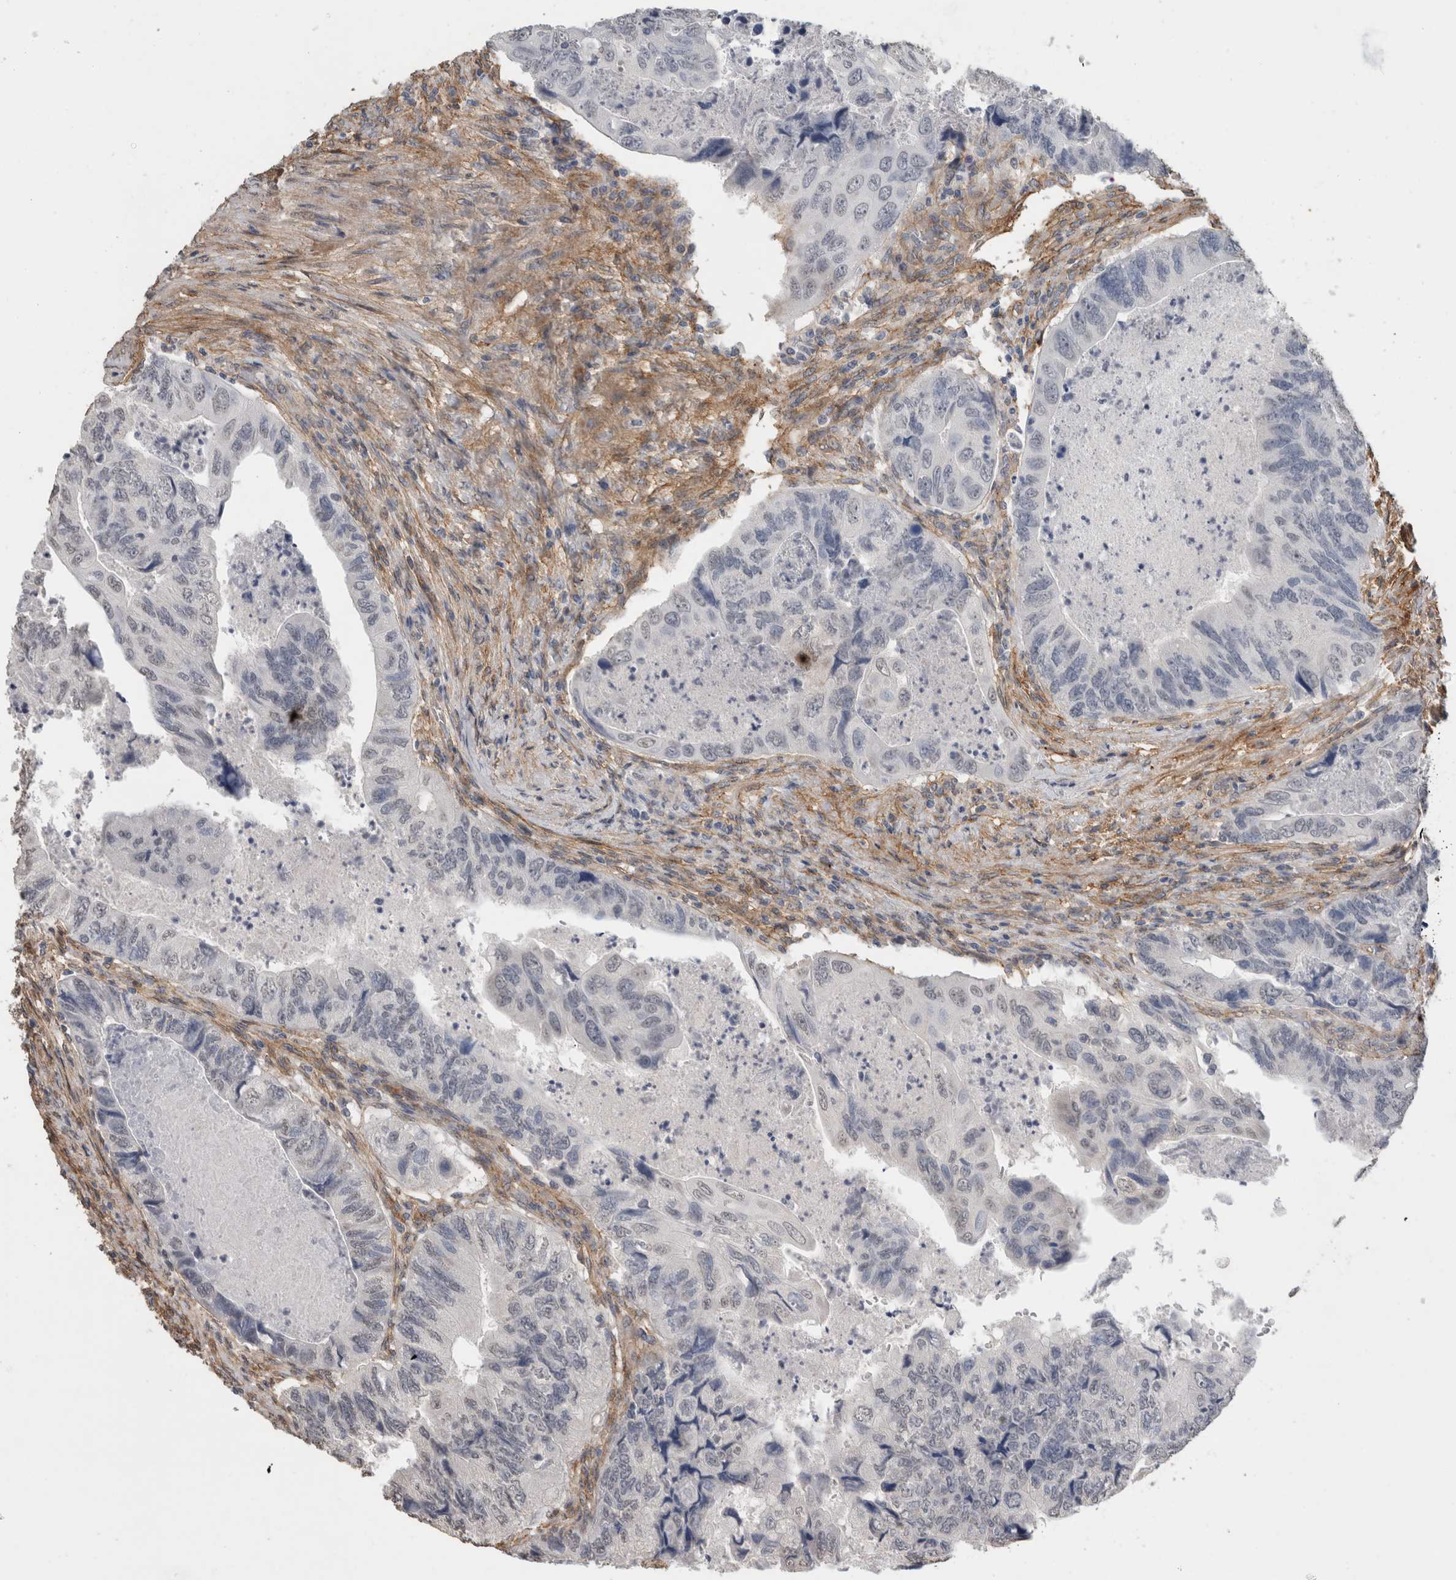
{"staining": {"intensity": "negative", "quantity": "none", "location": "none"}, "tissue": "colorectal cancer", "cell_type": "Tumor cells", "image_type": "cancer", "snomed": [{"axis": "morphology", "description": "Adenocarcinoma, NOS"}, {"axis": "topography", "description": "Rectum"}], "caption": "Adenocarcinoma (colorectal) was stained to show a protein in brown. There is no significant positivity in tumor cells.", "gene": "RECK", "patient": {"sex": "male", "age": 63}}